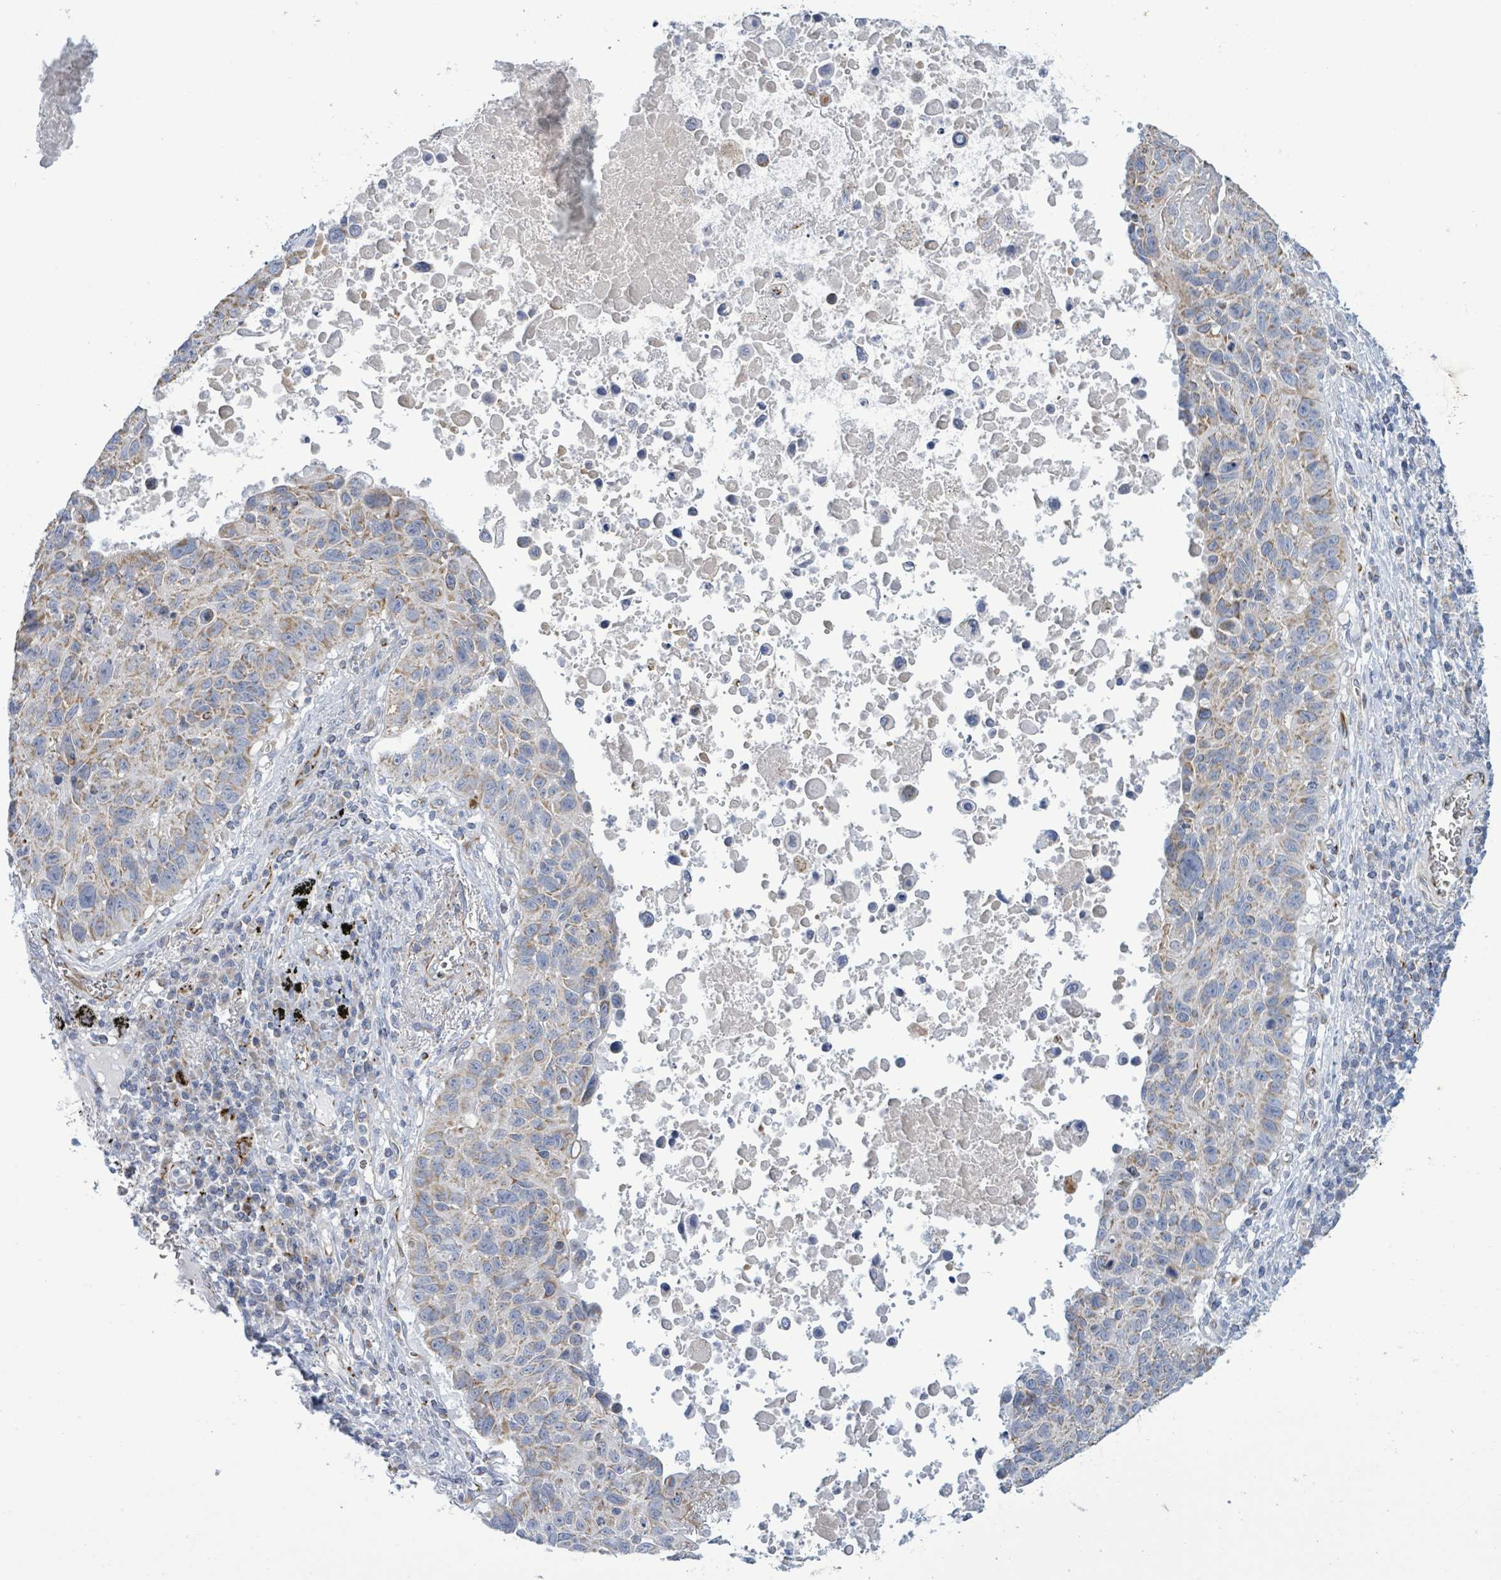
{"staining": {"intensity": "moderate", "quantity": ">75%", "location": "cytoplasmic/membranous"}, "tissue": "lung cancer", "cell_type": "Tumor cells", "image_type": "cancer", "snomed": [{"axis": "morphology", "description": "Squamous cell carcinoma, NOS"}, {"axis": "topography", "description": "Lung"}], "caption": "Squamous cell carcinoma (lung) stained with a brown dye reveals moderate cytoplasmic/membranous positive staining in approximately >75% of tumor cells.", "gene": "ALG12", "patient": {"sex": "male", "age": 66}}